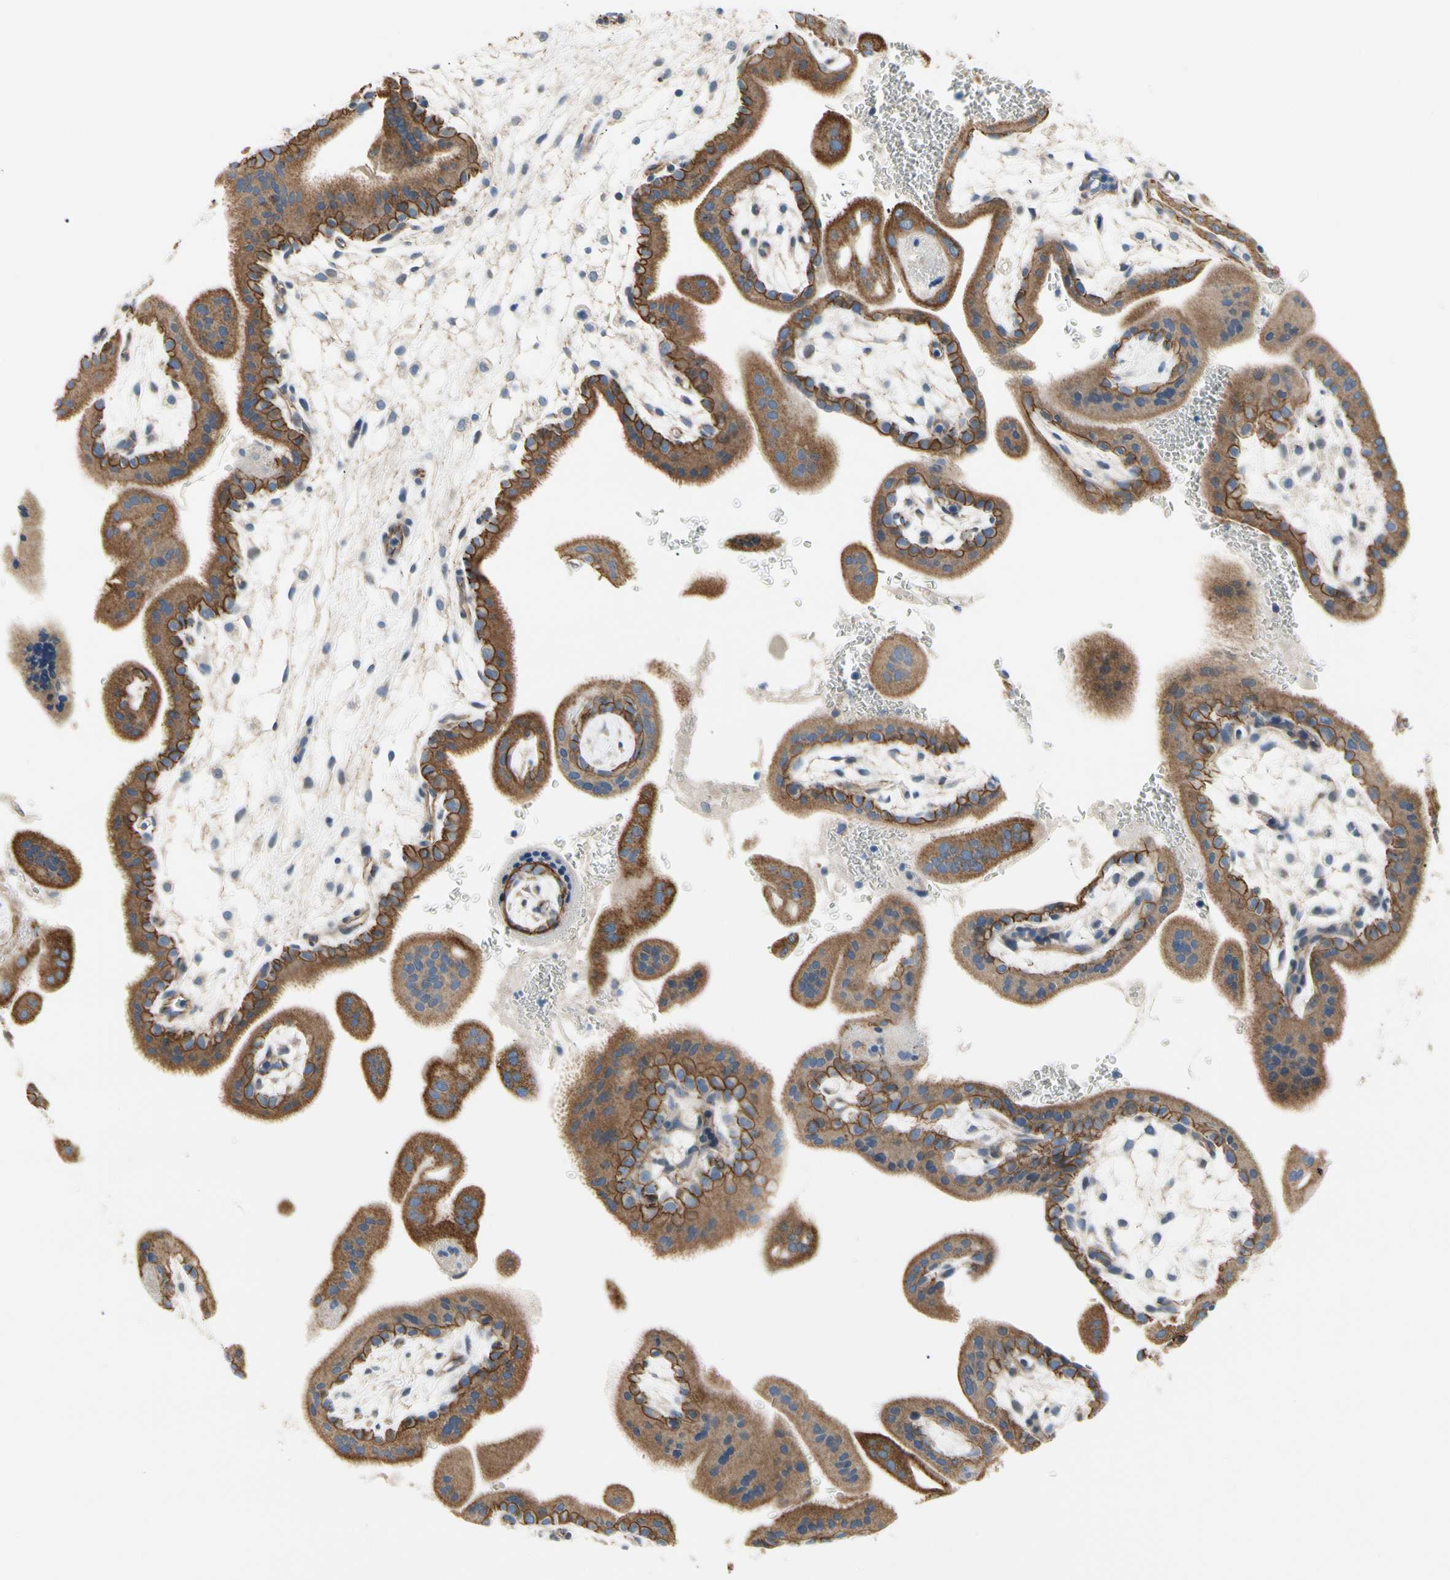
{"staining": {"intensity": "moderate", "quantity": ">75%", "location": "cytoplasmic/membranous"}, "tissue": "placenta", "cell_type": "Trophoblastic cells", "image_type": "normal", "snomed": [{"axis": "morphology", "description": "Normal tissue, NOS"}, {"axis": "topography", "description": "Placenta"}], "caption": "IHC histopathology image of unremarkable placenta: placenta stained using immunohistochemistry reveals medium levels of moderate protein expression localized specifically in the cytoplasmic/membranous of trophoblastic cells, appearing as a cytoplasmic/membranous brown color.", "gene": "LGR6", "patient": {"sex": "female", "age": 35}}